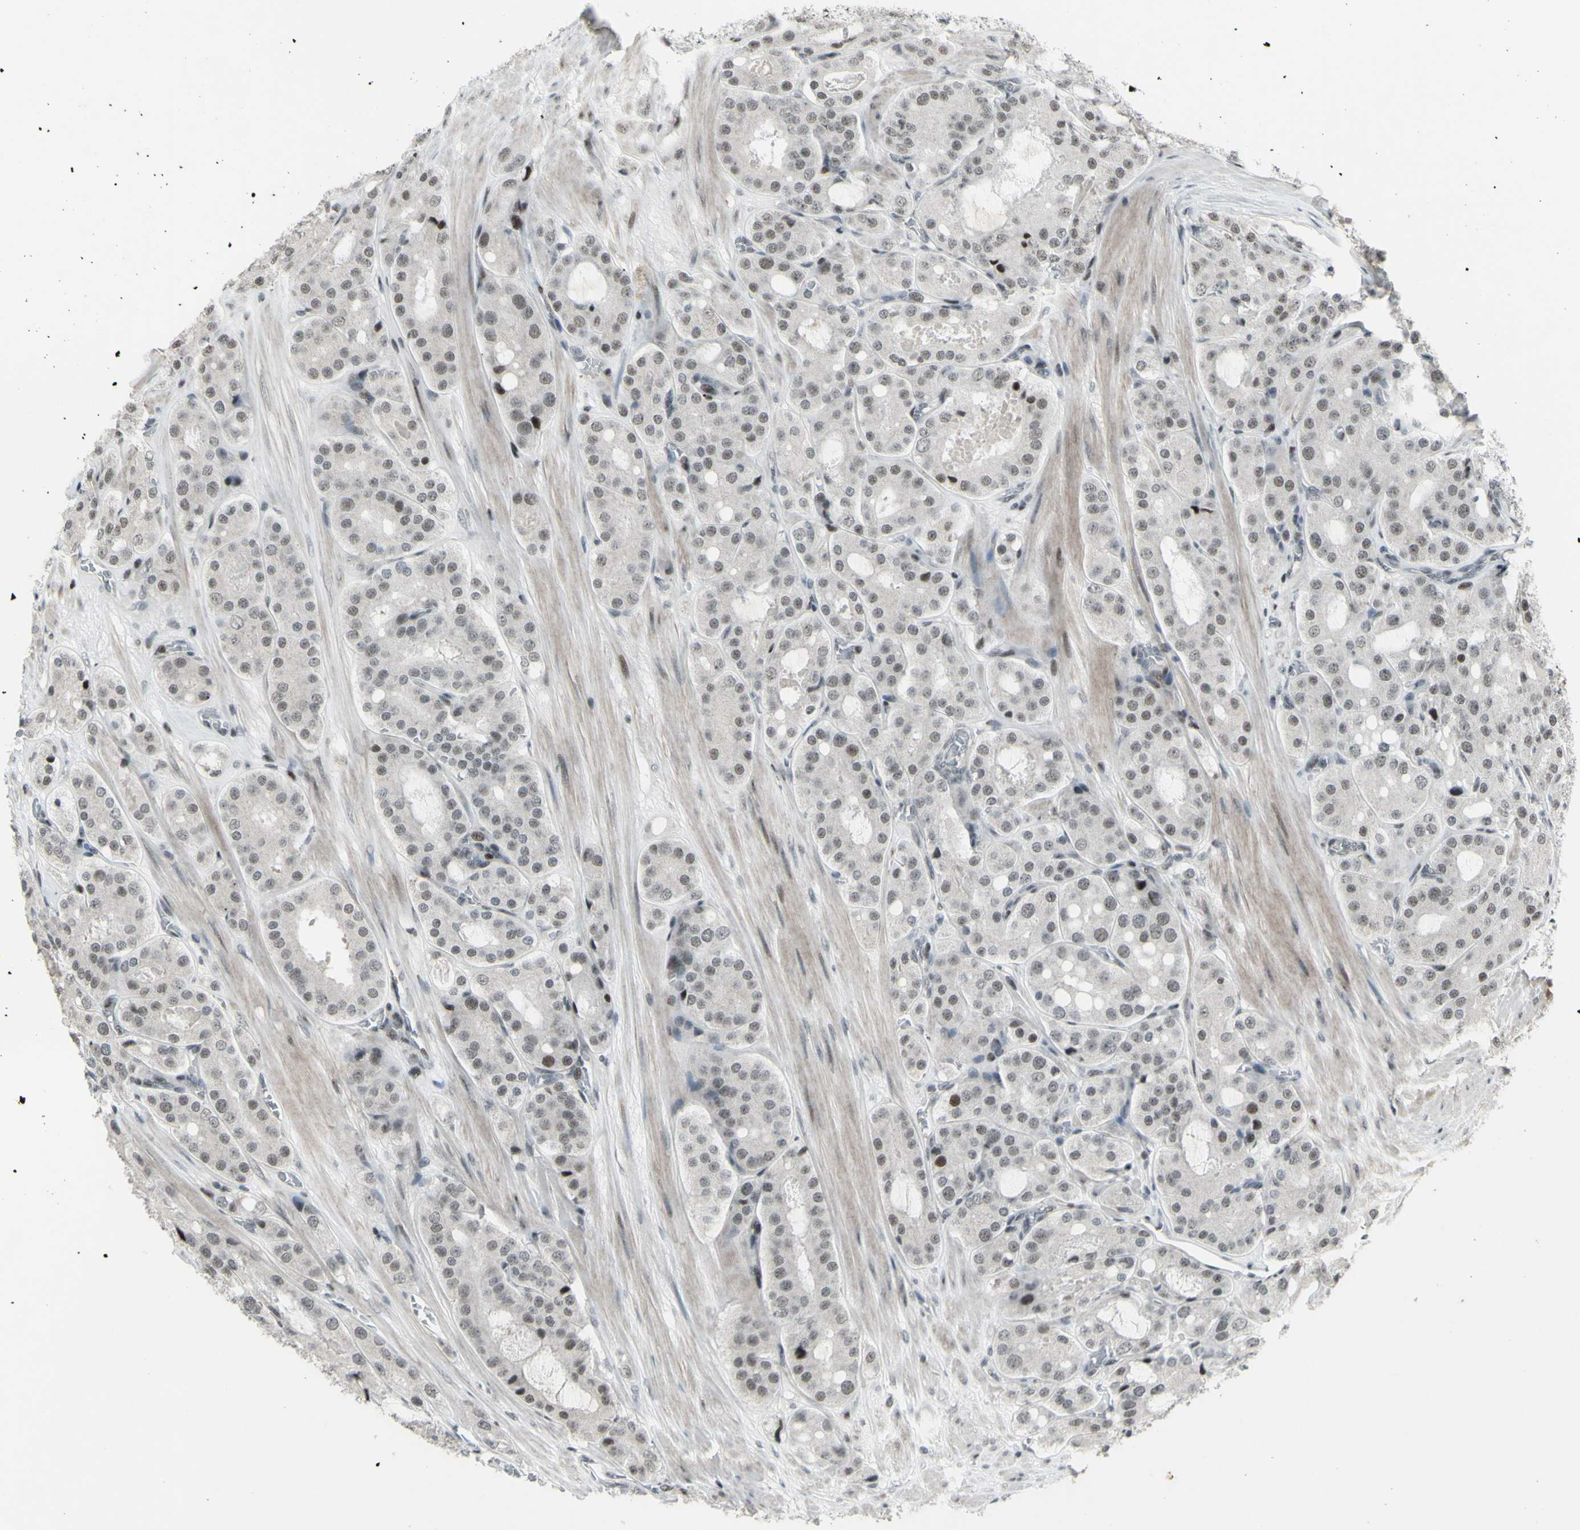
{"staining": {"intensity": "moderate", "quantity": "<25%", "location": "nuclear"}, "tissue": "prostate cancer", "cell_type": "Tumor cells", "image_type": "cancer", "snomed": [{"axis": "morphology", "description": "Adenocarcinoma, High grade"}, {"axis": "topography", "description": "Prostate"}], "caption": "Immunohistochemistry of prostate cancer (adenocarcinoma (high-grade)) demonstrates low levels of moderate nuclear positivity in about <25% of tumor cells. Using DAB (3,3'-diaminobenzidine) (brown) and hematoxylin (blue) stains, captured at high magnification using brightfield microscopy.", "gene": "SUPT6H", "patient": {"sex": "male", "age": 65}}